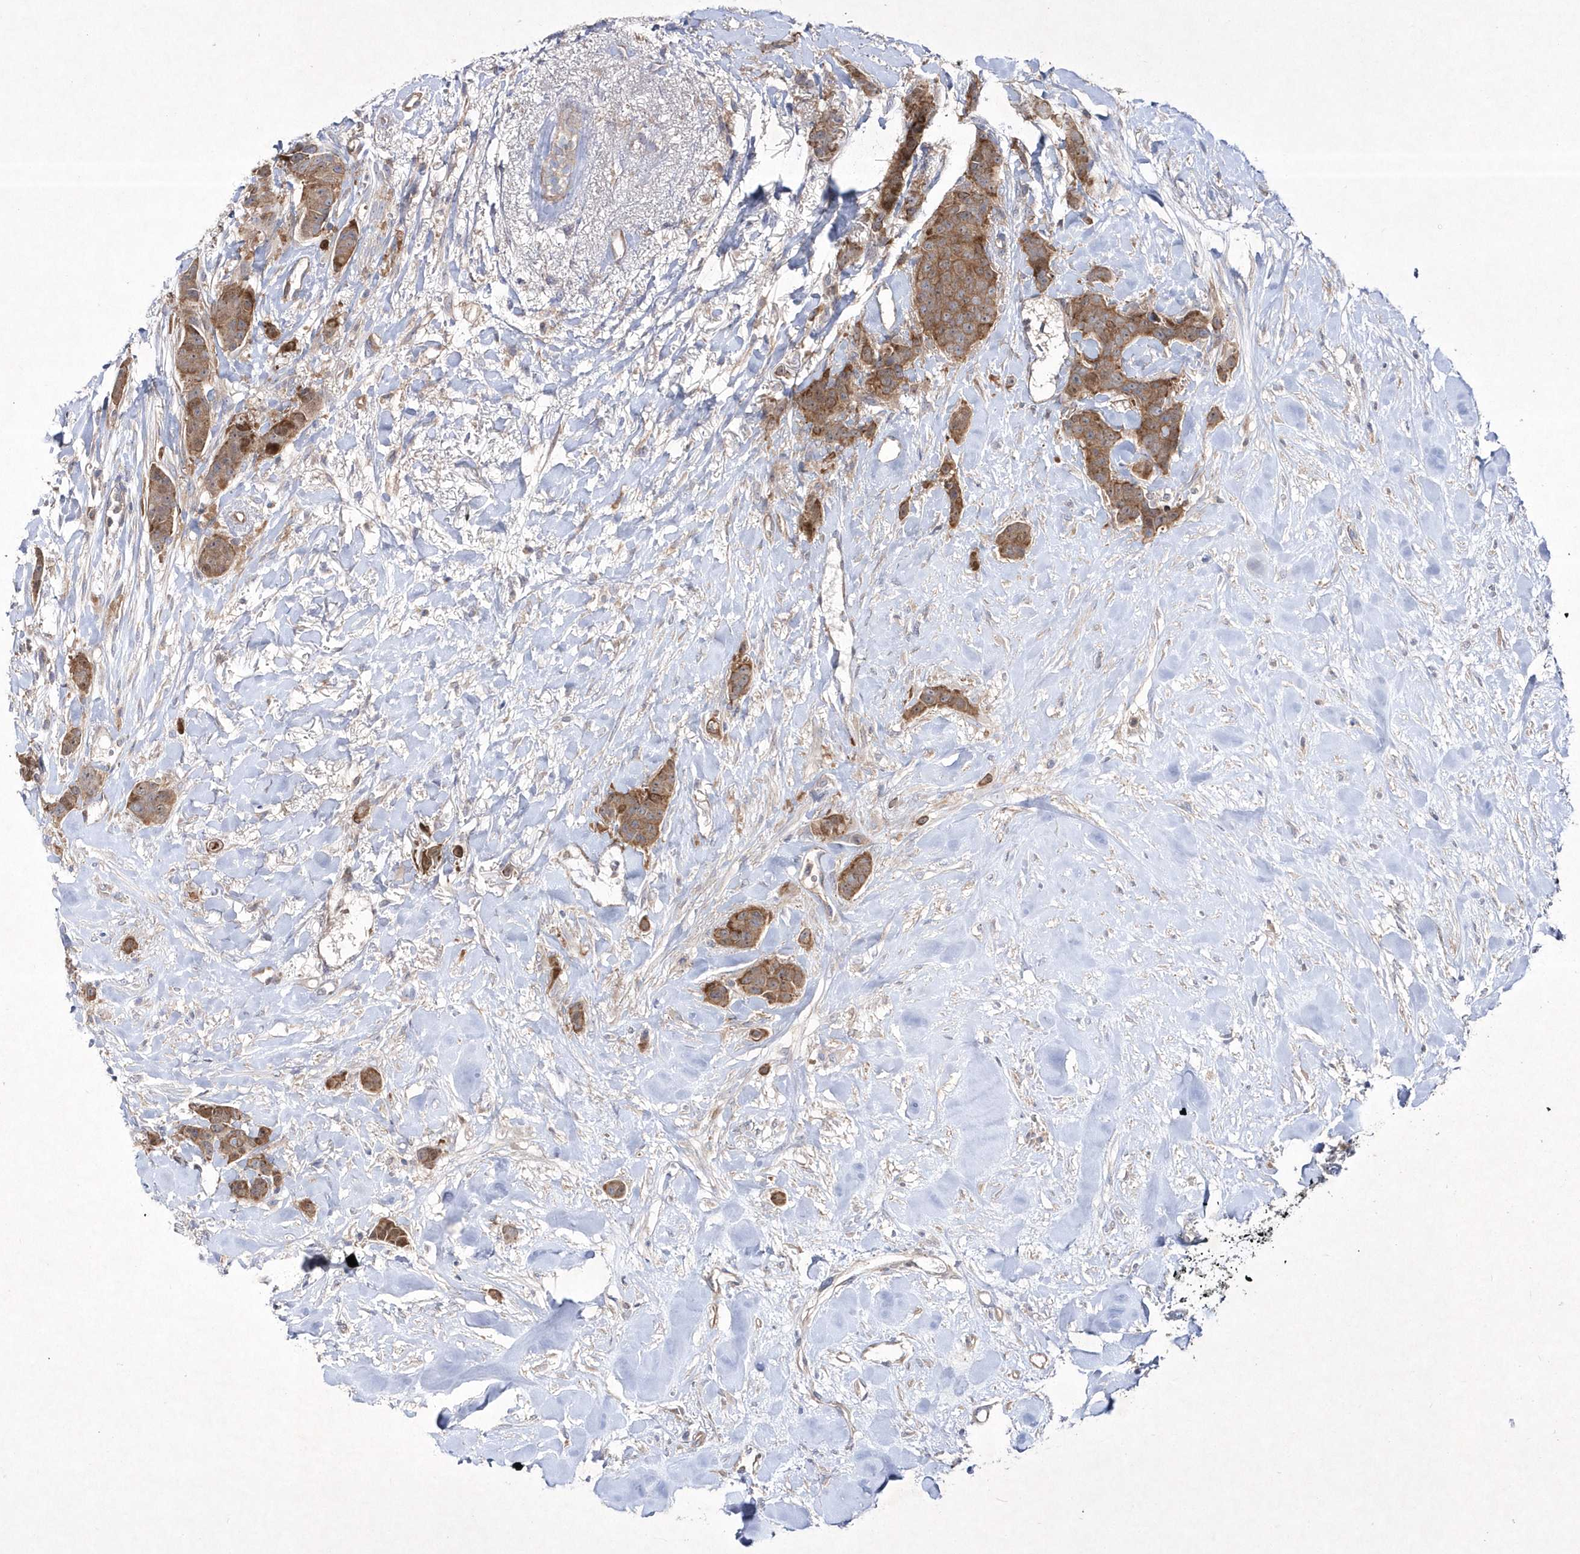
{"staining": {"intensity": "moderate", "quantity": ">75%", "location": "cytoplasmic/membranous"}, "tissue": "breast cancer", "cell_type": "Tumor cells", "image_type": "cancer", "snomed": [{"axis": "morphology", "description": "Duct carcinoma"}, {"axis": "topography", "description": "Breast"}], "caption": "This is an image of immunohistochemistry (IHC) staining of breast infiltrating ductal carcinoma, which shows moderate expression in the cytoplasmic/membranous of tumor cells.", "gene": "DSPP", "patient": {"sex": "female", "age": 40}}